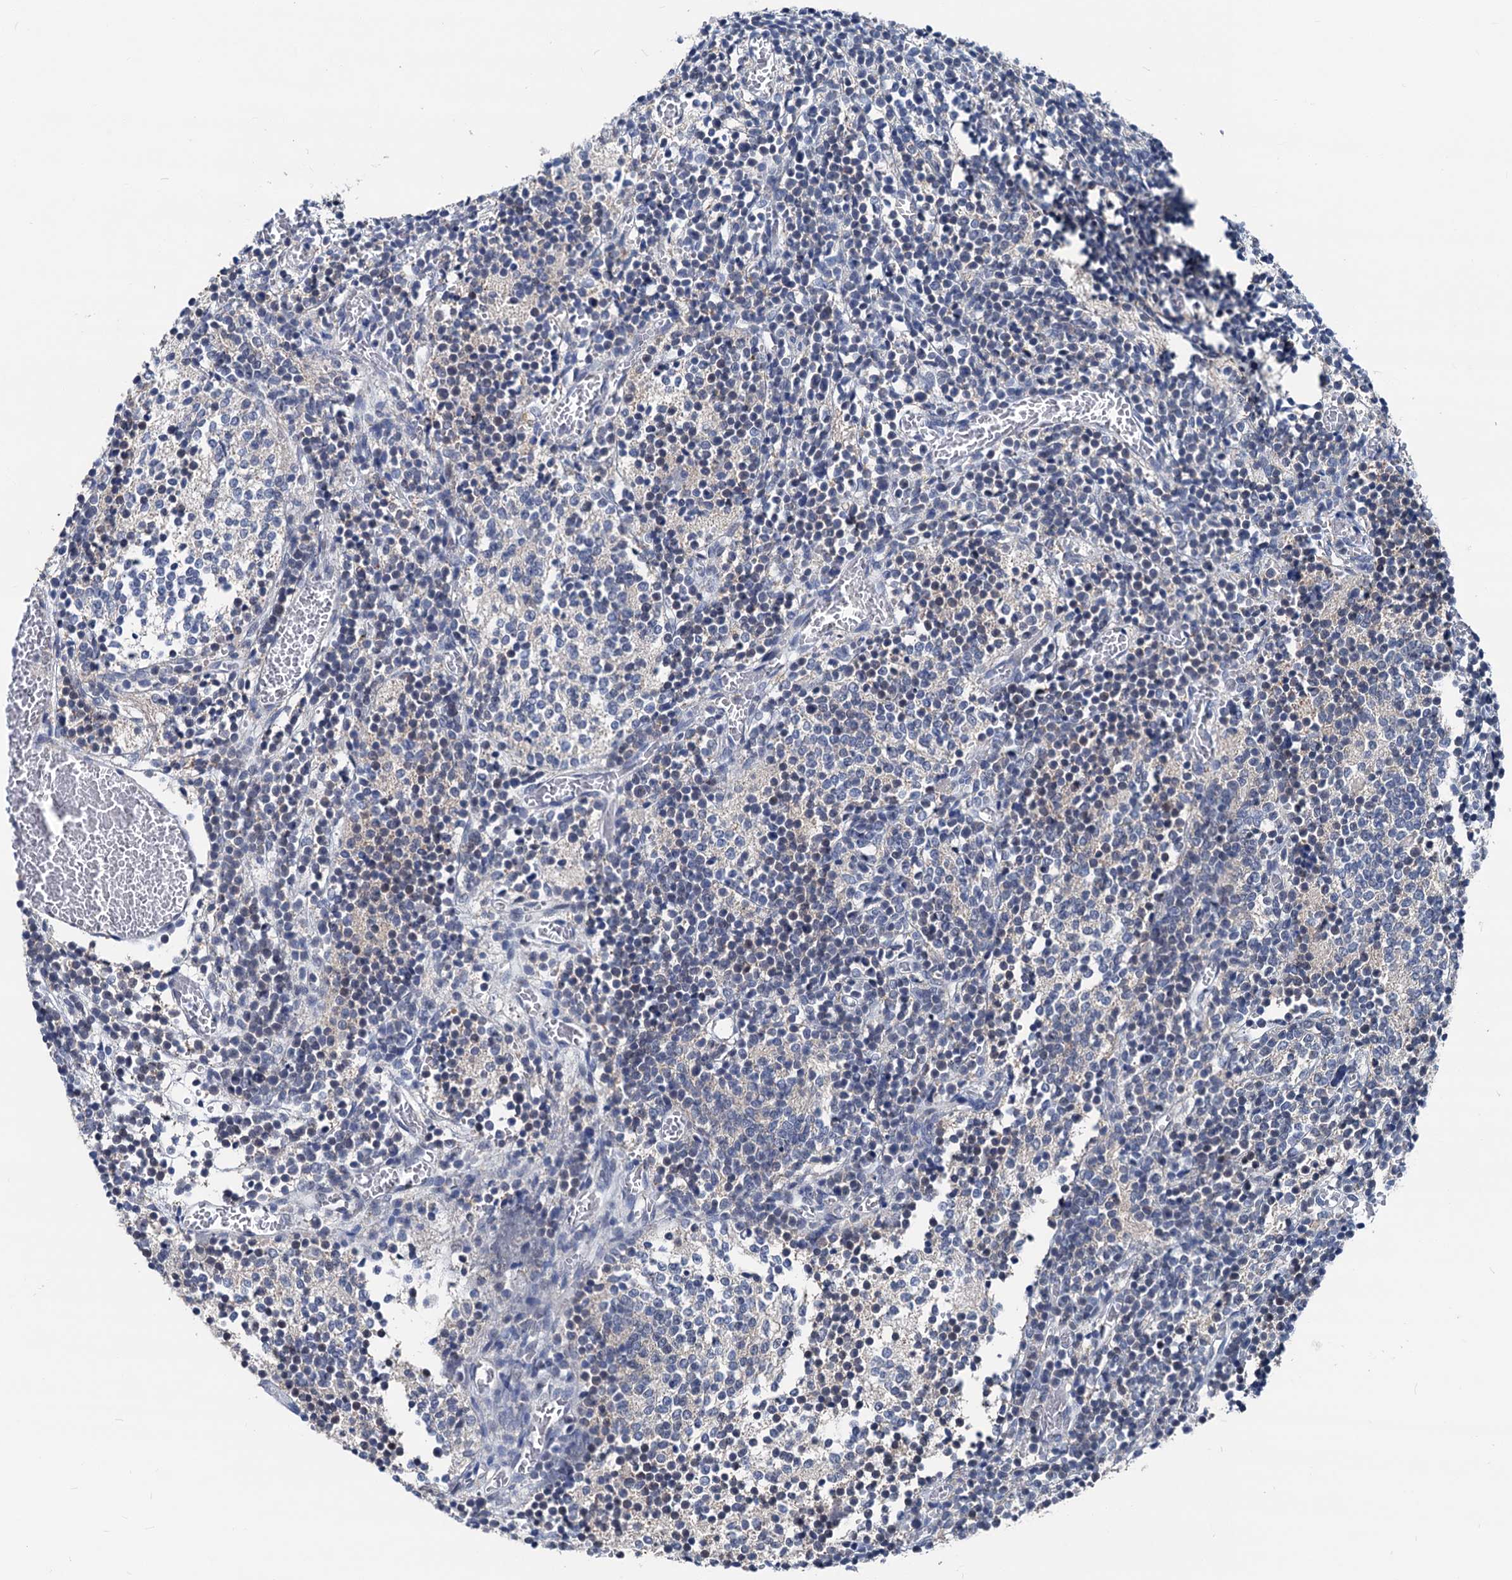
{"staining": {"intensity": "negative", "quantity": "none", "location": "none"}, "tissue": "glioma", "cell_type": "Tumor cells", "image_type": "cancer", "snomed": [{"axis": "morphology", "description": "Glioma, malignant, Low grade"}, {"axis": "topography", "description": "Brain"}], "caption": "This is an immunohistochemistry (IHC) micrograph of human malignant low-grade glioma. There is no positivity in tumor cells.", "gene": "GLO1", "patient": {"sex": "female", "age": 1}}